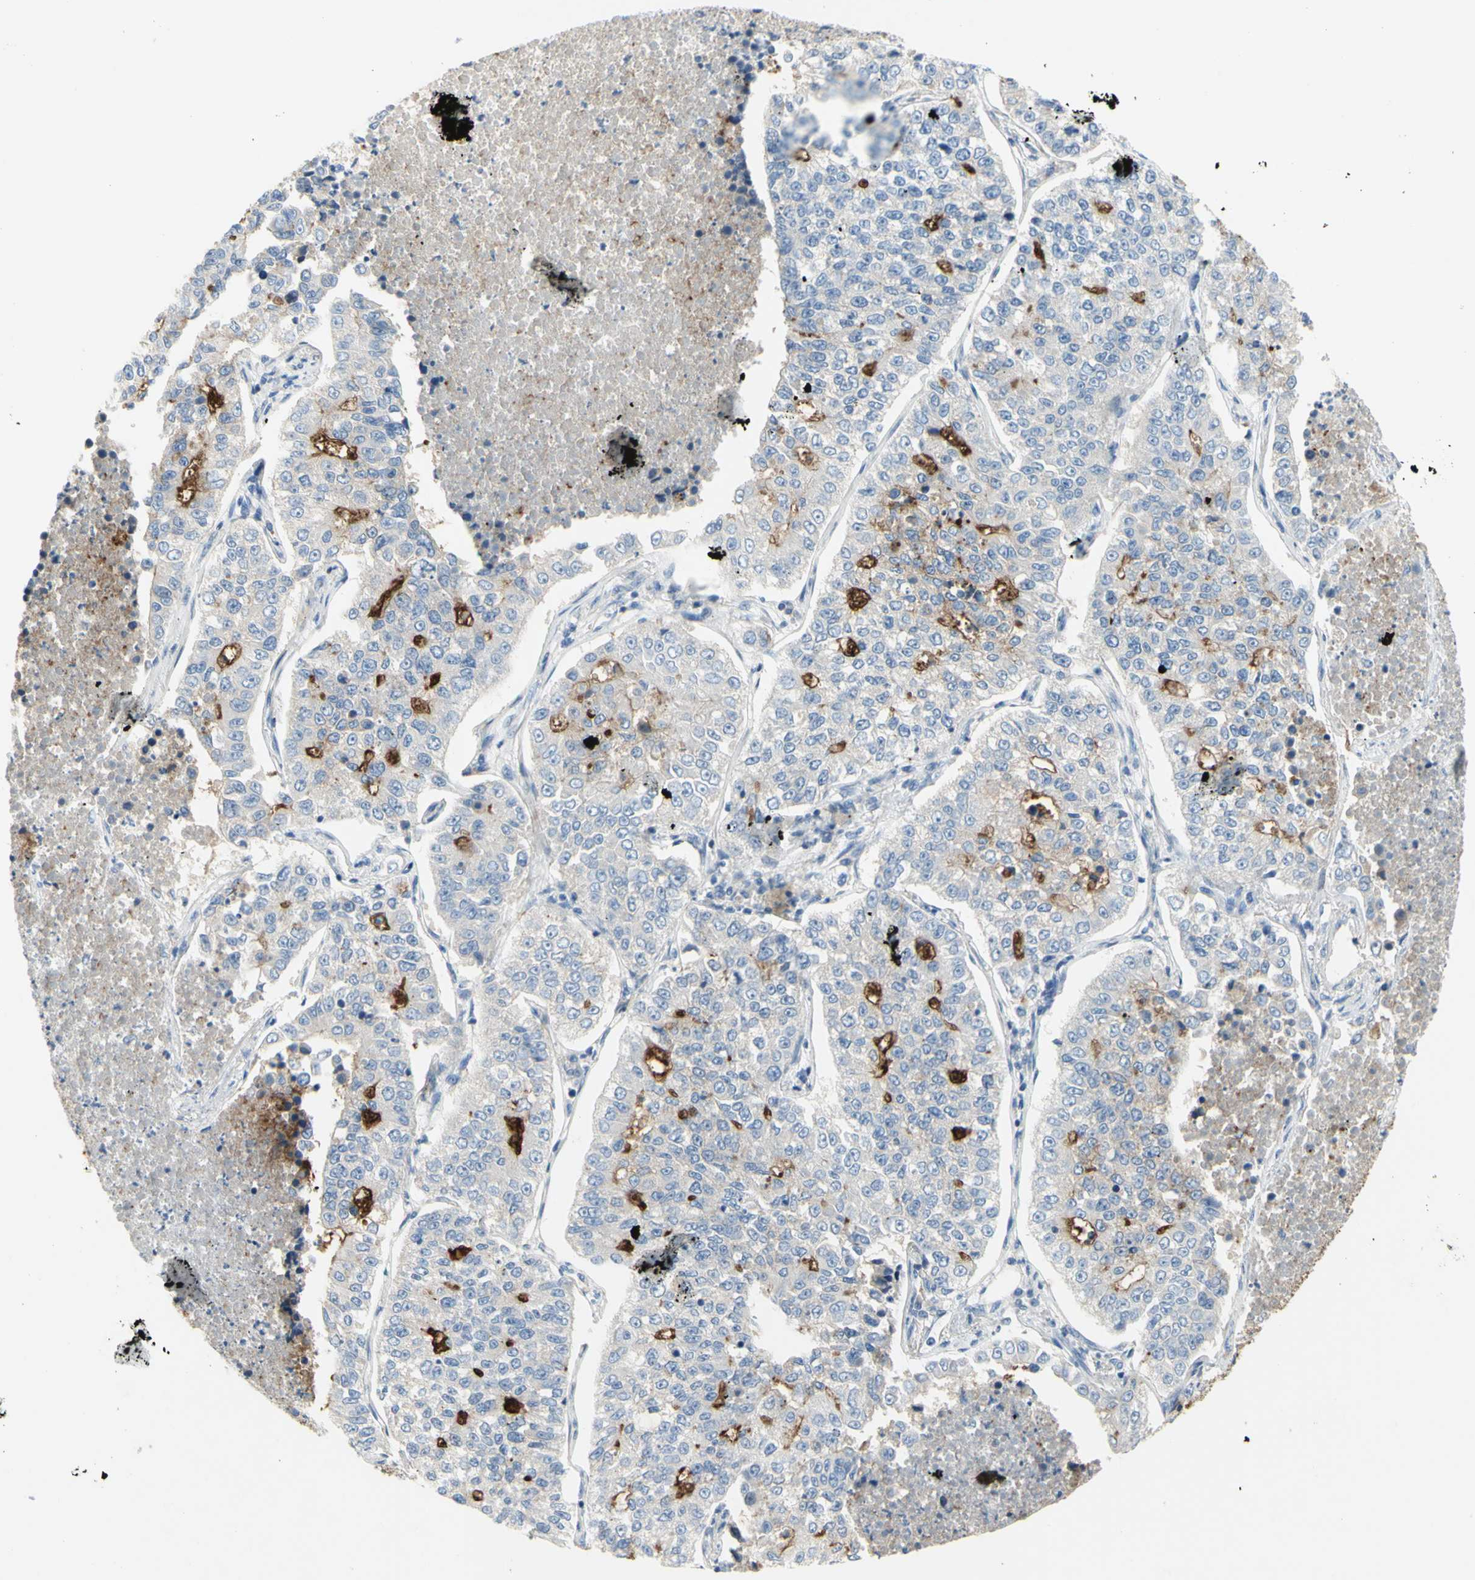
{"staining": {"intensity": "weak", "quantity": ">75%", "location": "cytoplasmic/membranous"}, "tissue": "lung cancer", "cell_type": "Tumor cells", "image_type": "cancer", "snomed": [{"axis": "morphology", "description": "Adenocarcinoma, NOS"}, {"axis": "topography", "description": "Lung"}], "caption": "Immunohistochemistry (IHC) (DAB (3,3'-diaminobenzidine)) staining of adenocarcinoma (lung) shows weak cytoplasmic/membranous protein expression in approximately >75% of tumor cells.", "gene": "MUC1", "patient": {"sex": "male", "age": 49}}